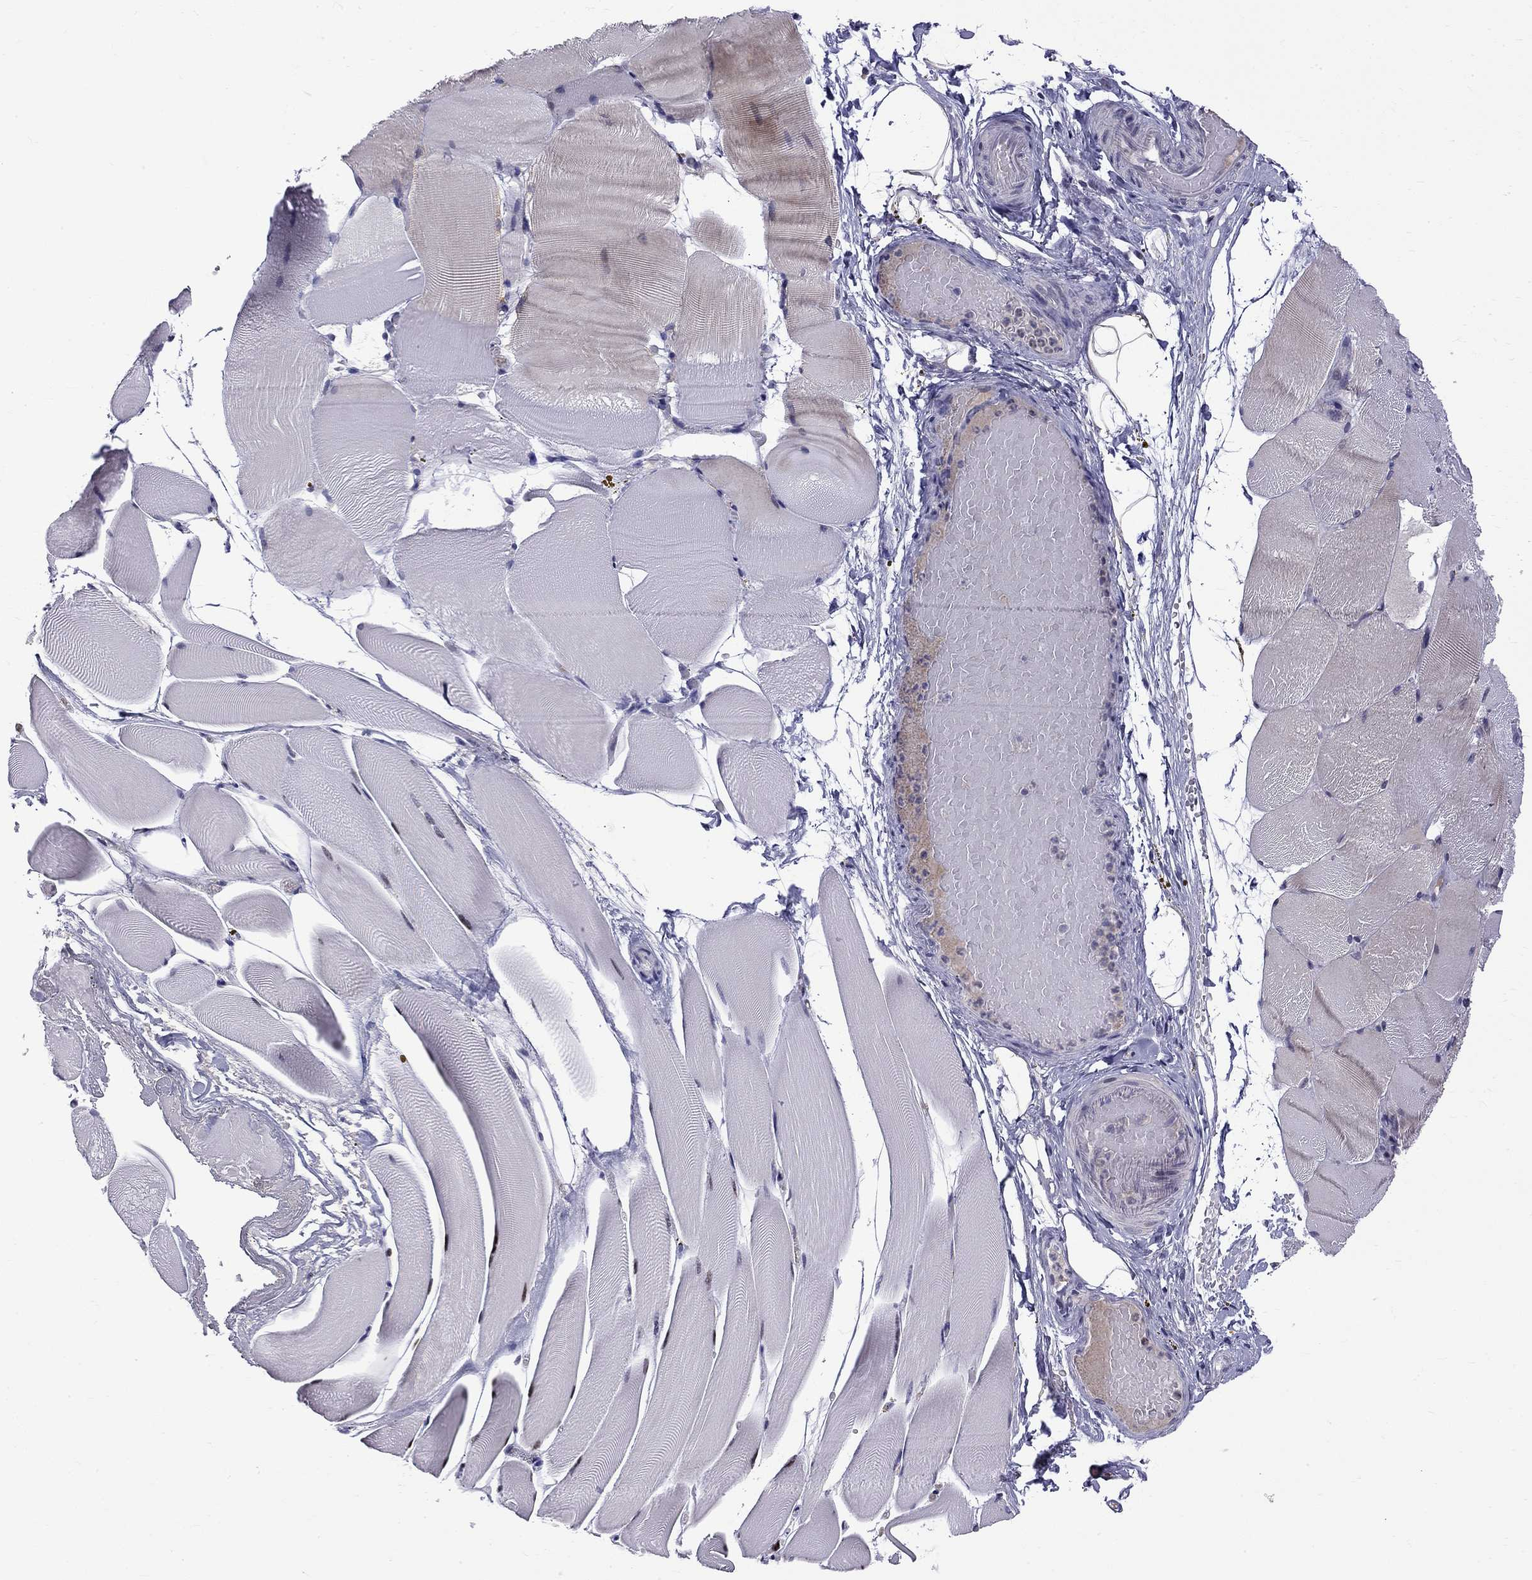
{"staining": {"intensity": "weak", "quantity": "25%-75%", "location": "cytoplasmic/membranous"}, "tissue": "skeletal muscle", "cell_type": "Myocytes", "image_type": "normal", "snomed": [{"axis": "morphology", "description": "Normal tissue, NOS"}, {"axis": "topography", "description": "Skeletal muscle"}], "caption": "Myocytes exhibit low levels of weak cytoplasmic/membranous expression in about 25%-75% of cells in benign skeletal muscle. (DAB (3,3'-diaminobenzidine) IHC, brown staining for protein, blue staining for nuclei).", "gene": "RTL9", "patient": {"sex": "female", "age": 37}}